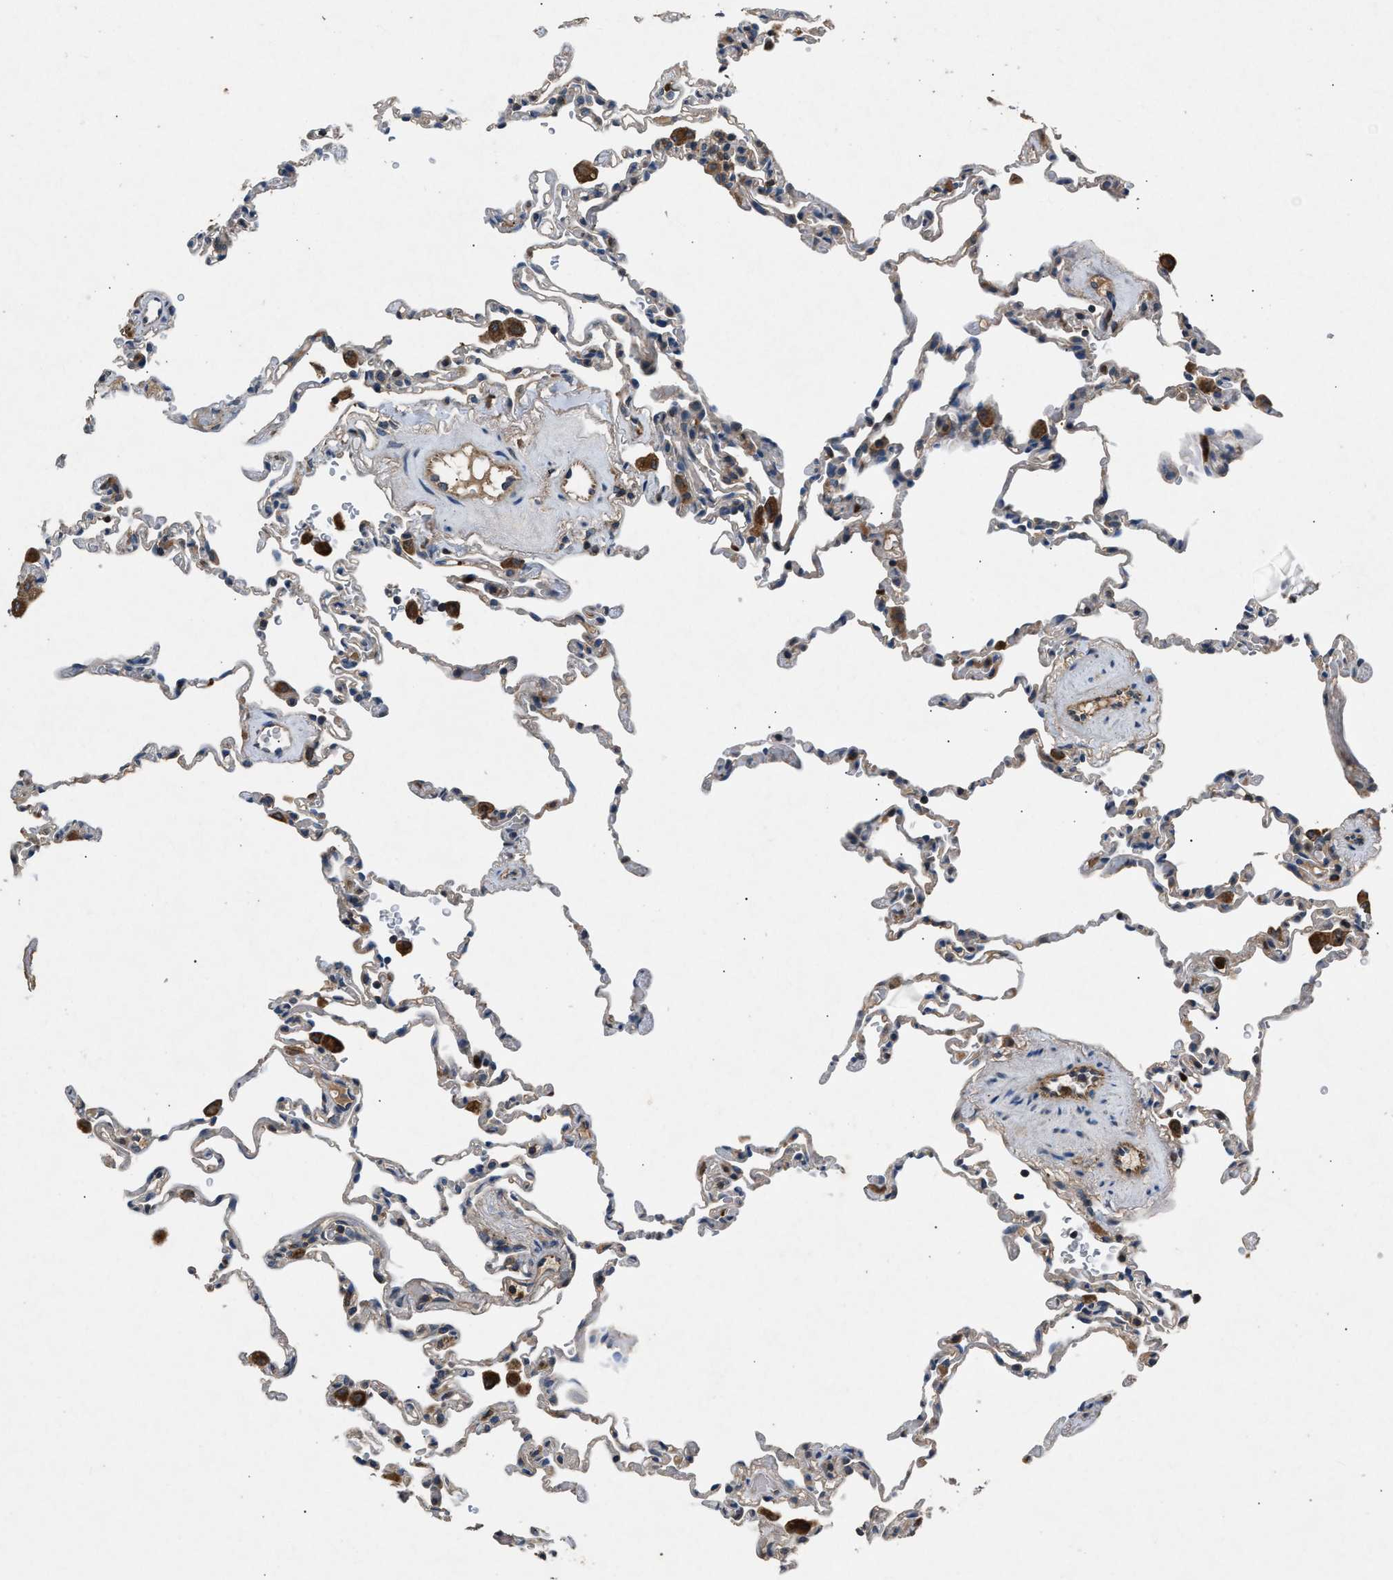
{"staining": {"intensity": "moderate", "quantity": "<25%", "location": "cytoplasmic/membranous"}, "tissue": "lung", "cell_type": "Alveolar cells", "image_type": "normal", "snomed": [{"axis": "morphology", "description": "Normal tissue, NOS"}, {"axis": "topography", "description": "Lung"}], "caption": "Brown immunohistochemical staining in unremarkable lung exhibits moderate cytoplasmic/membranous expression in approximately <25% of alveolar cells.", "gene": "PPID", "patient": {"sex": "male", "age": 59}}